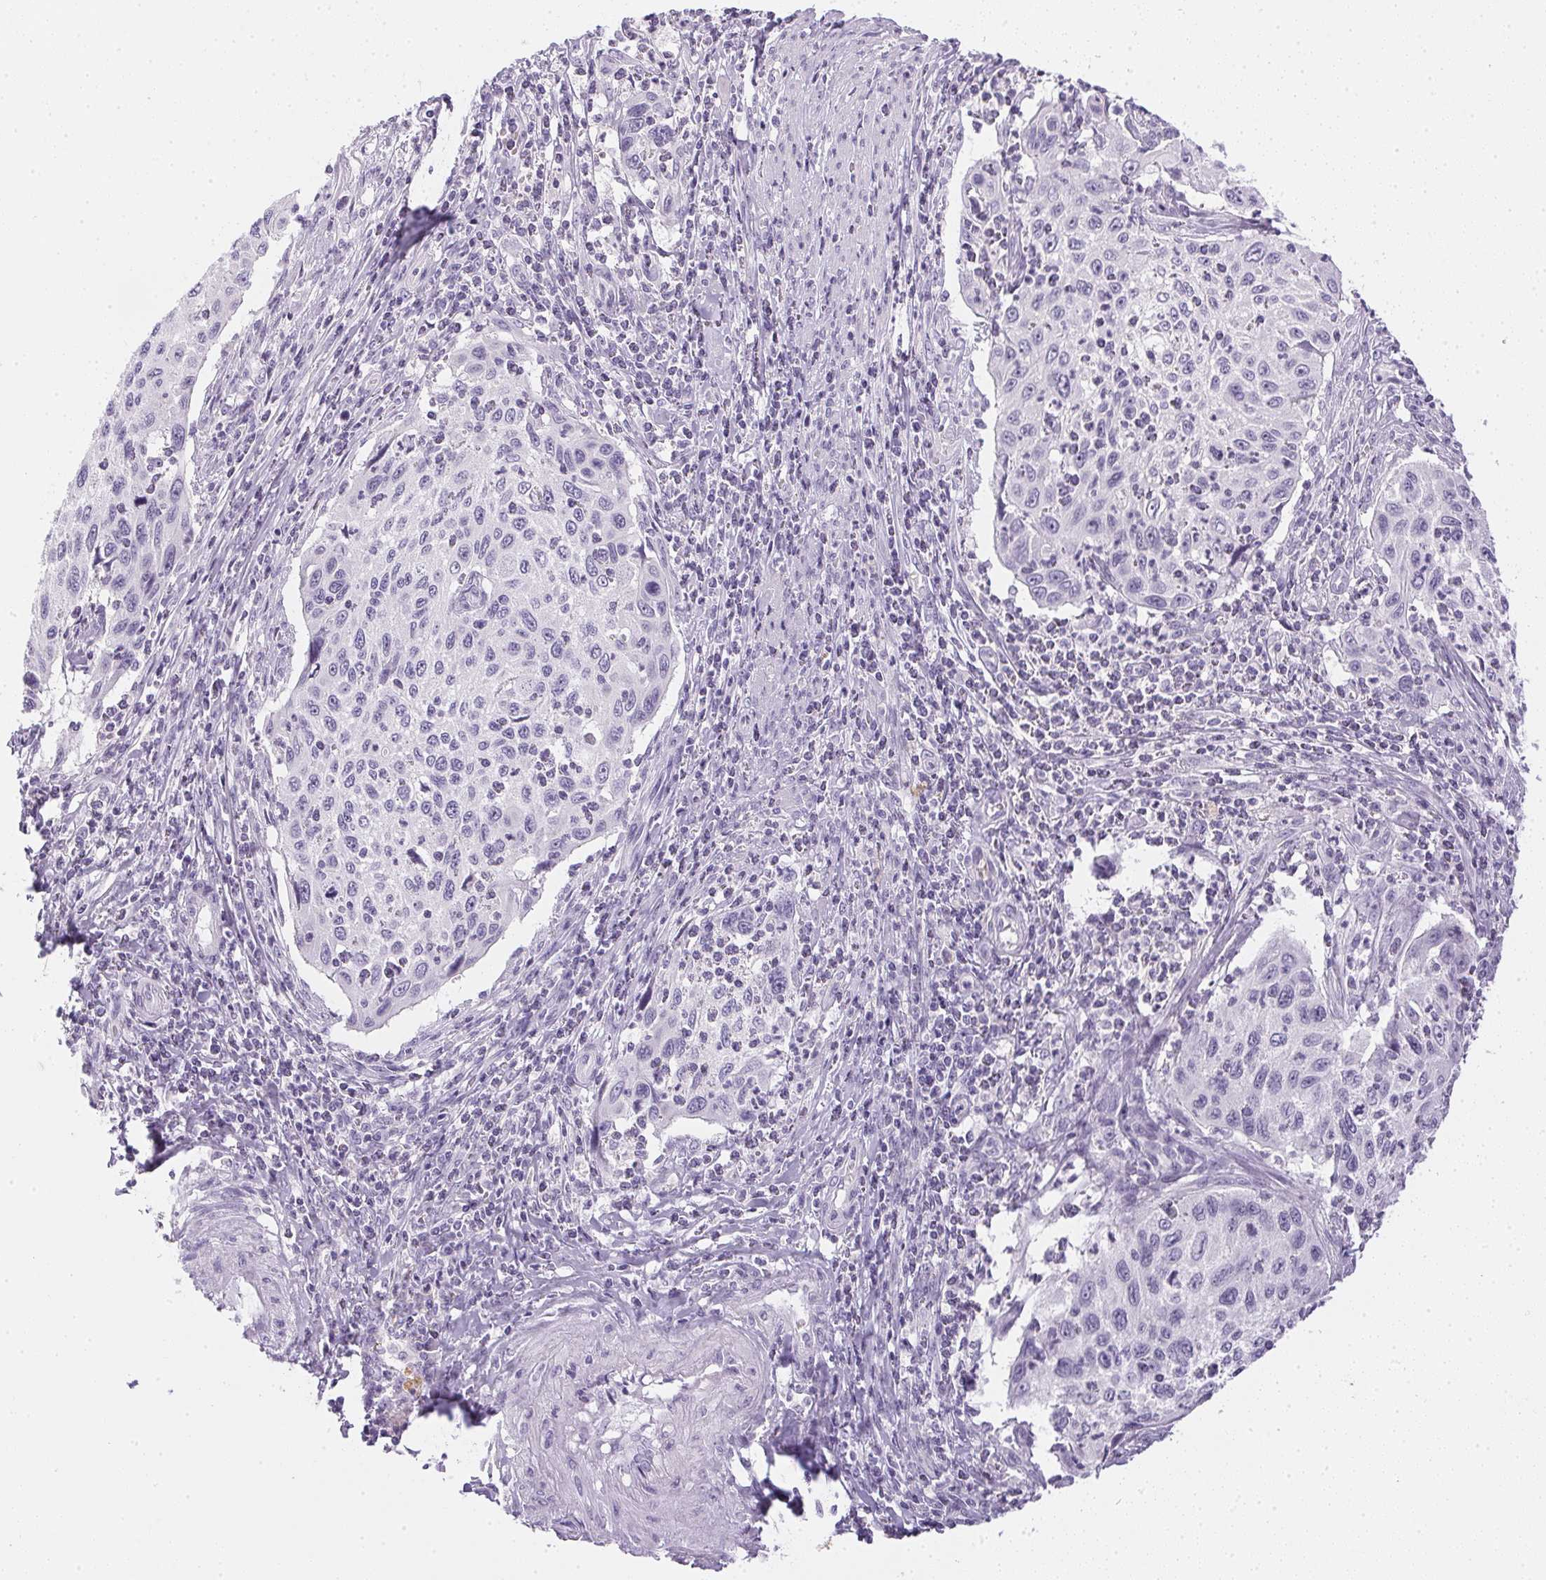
{"staining": {"intensity": "negative", "quantity": "none", "location": "none"}, "tissue": "cervical cancer", "cell_type": "Tumor cells", "image_type": "cancer", "snomed": [{"axis": "morphology", "description": "Squamous cell carcinoma, NOS"}, {"axis": "topography", "description": "Cervix"}], "caption": "Tumor cells show no significant positivity in cervical cancer (squamous cell carcinoma).", "gene": "PPY", "patient": {"sex": "female", "age": 70}}